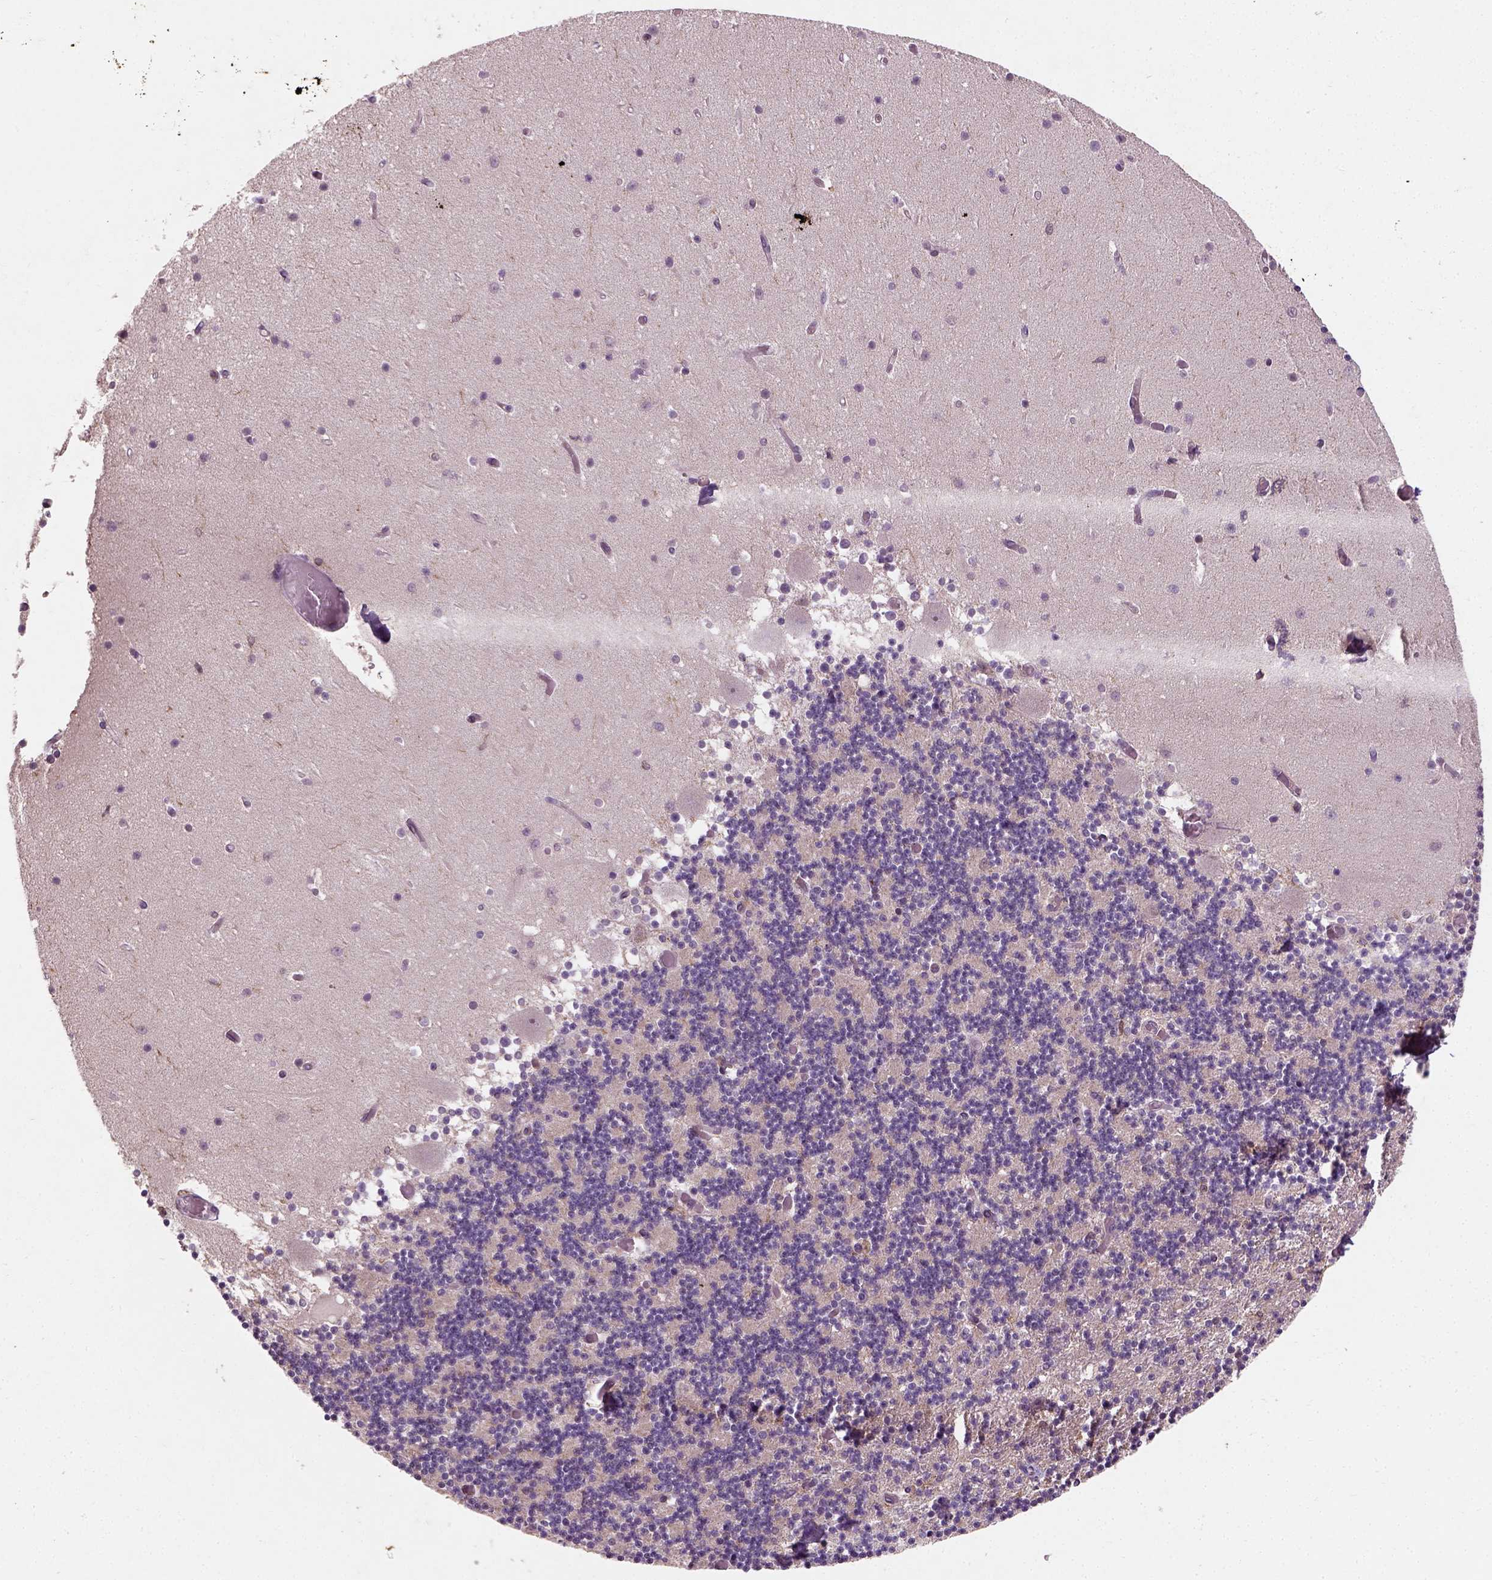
{"staining": {"intensity": "negative", "quantity": "none", "location": "none"}, "tissue": "cerebellum", "cell_type": "Cells in granular layer", "image_type": "normal", "snomed": [{"axis": "morphology", "description": "Normal tissue, NOS"}, {"axis": "topography", "description": "Cerebellum"}], "caption": "Protein analysis of unremarkable cerebellum exhibits no significant positivity in cells in granular layer. (DAB IHC, high magnification).", "gene": "CAMKK1", "patient": {"sex": "female", "age": 28}}